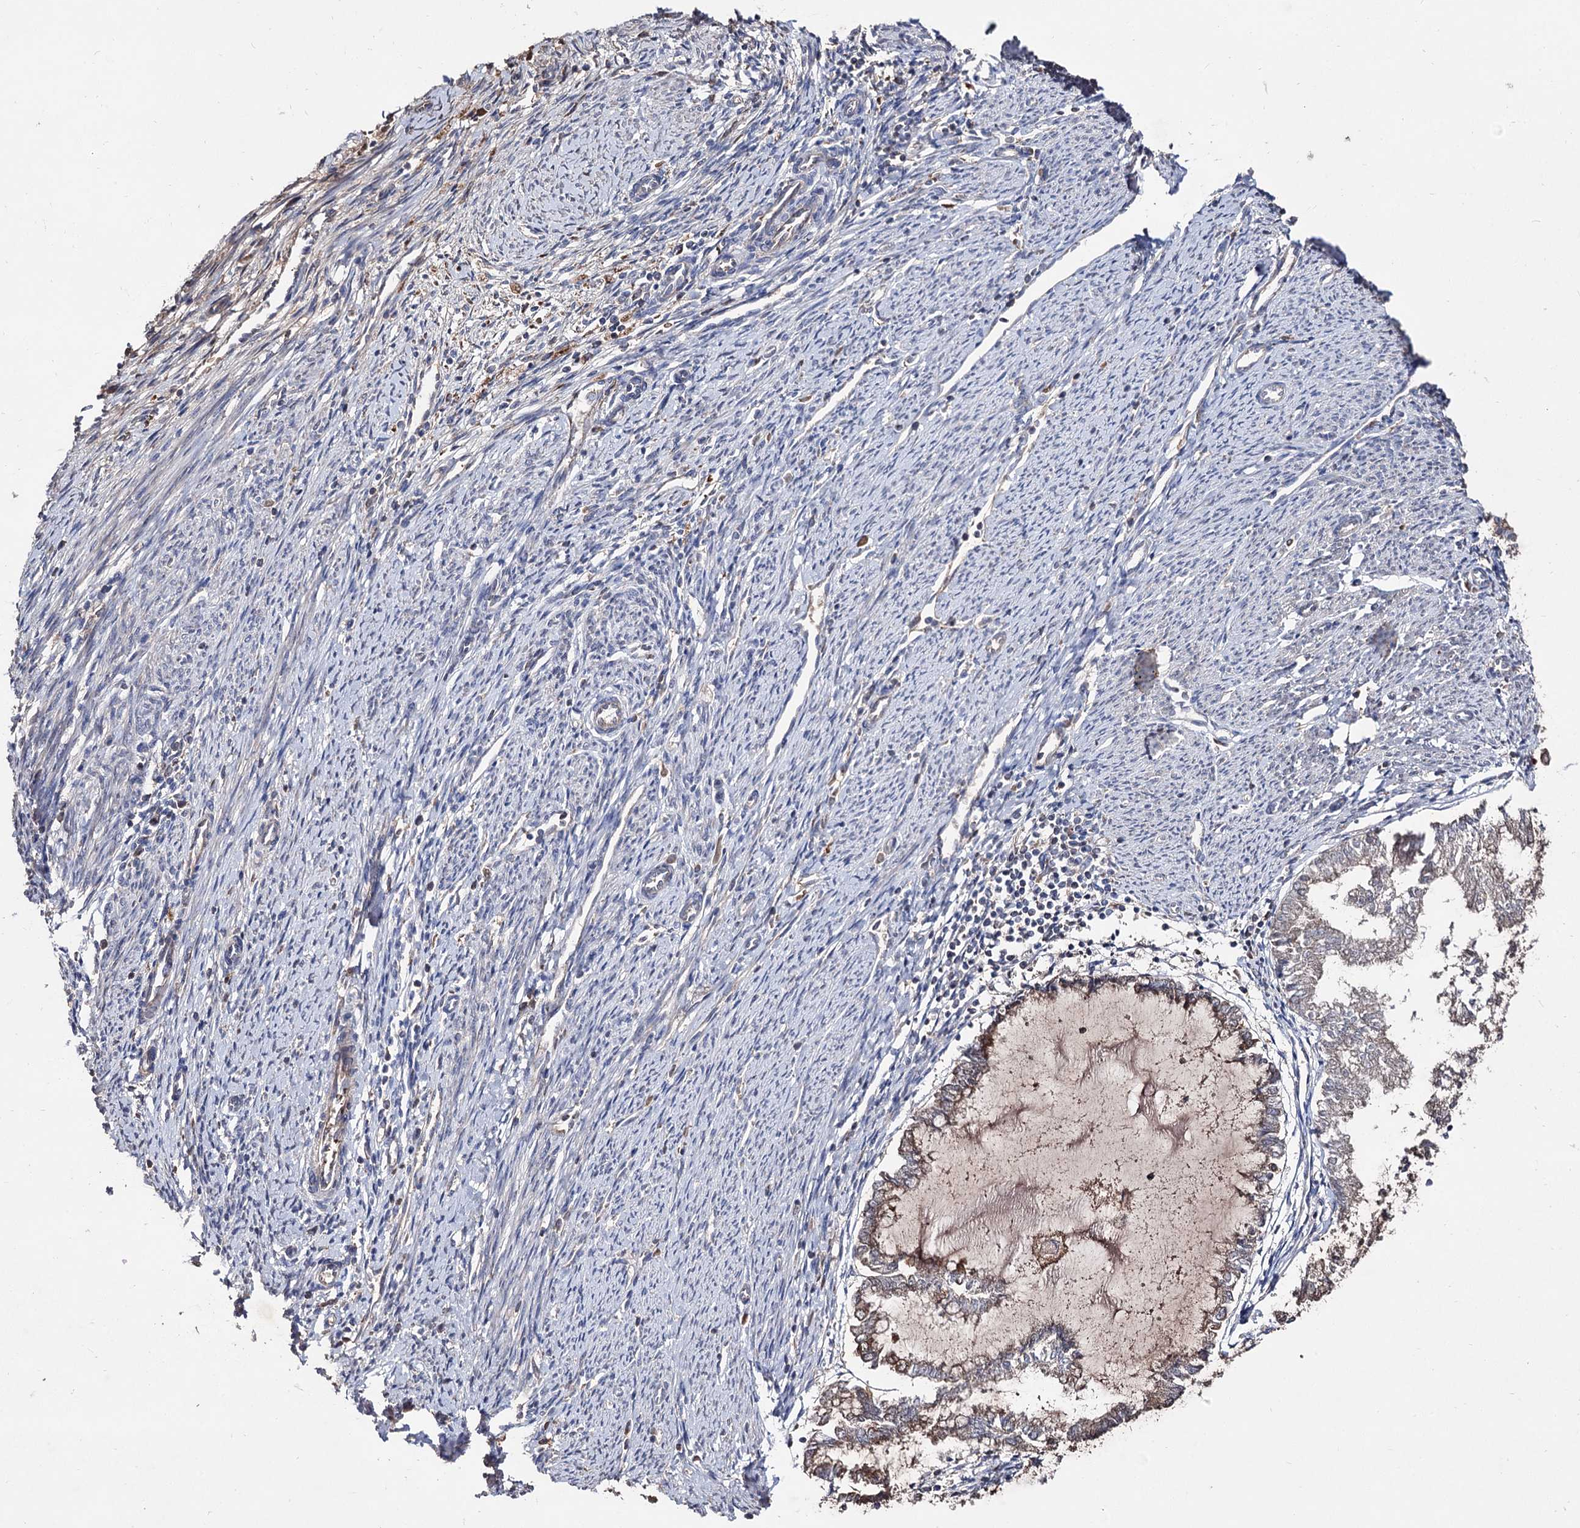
{"staining": {"intensity": "moderate", "quantity": "<25%", "location": "cytoplasmic/membranous"}, "tissue": "endometrial cancer", "cell_type": "Tumor cells", "image_type": "cancer", "snomed": [{"axis": "morphology", "description": "Adenocarcinoma, NOS"}, {"axis": "topography", "description": "Endometrium"}], "caption": "Immunohistochemistry (IHC) (DAB) staining of adenocarcinoma (endometrial) demonstrates moderate cytoplasmic/membranous protein staining in approximately <25% of tumor cells. The staining is performed using DAB (3,3'-diaminobenzidine) brown chromogen to label protein expression. The nuclei are counter-stained blue using hematoxylin.", "gene": "ARFIP2", "patient": {"sex": "female", "age": 79}}